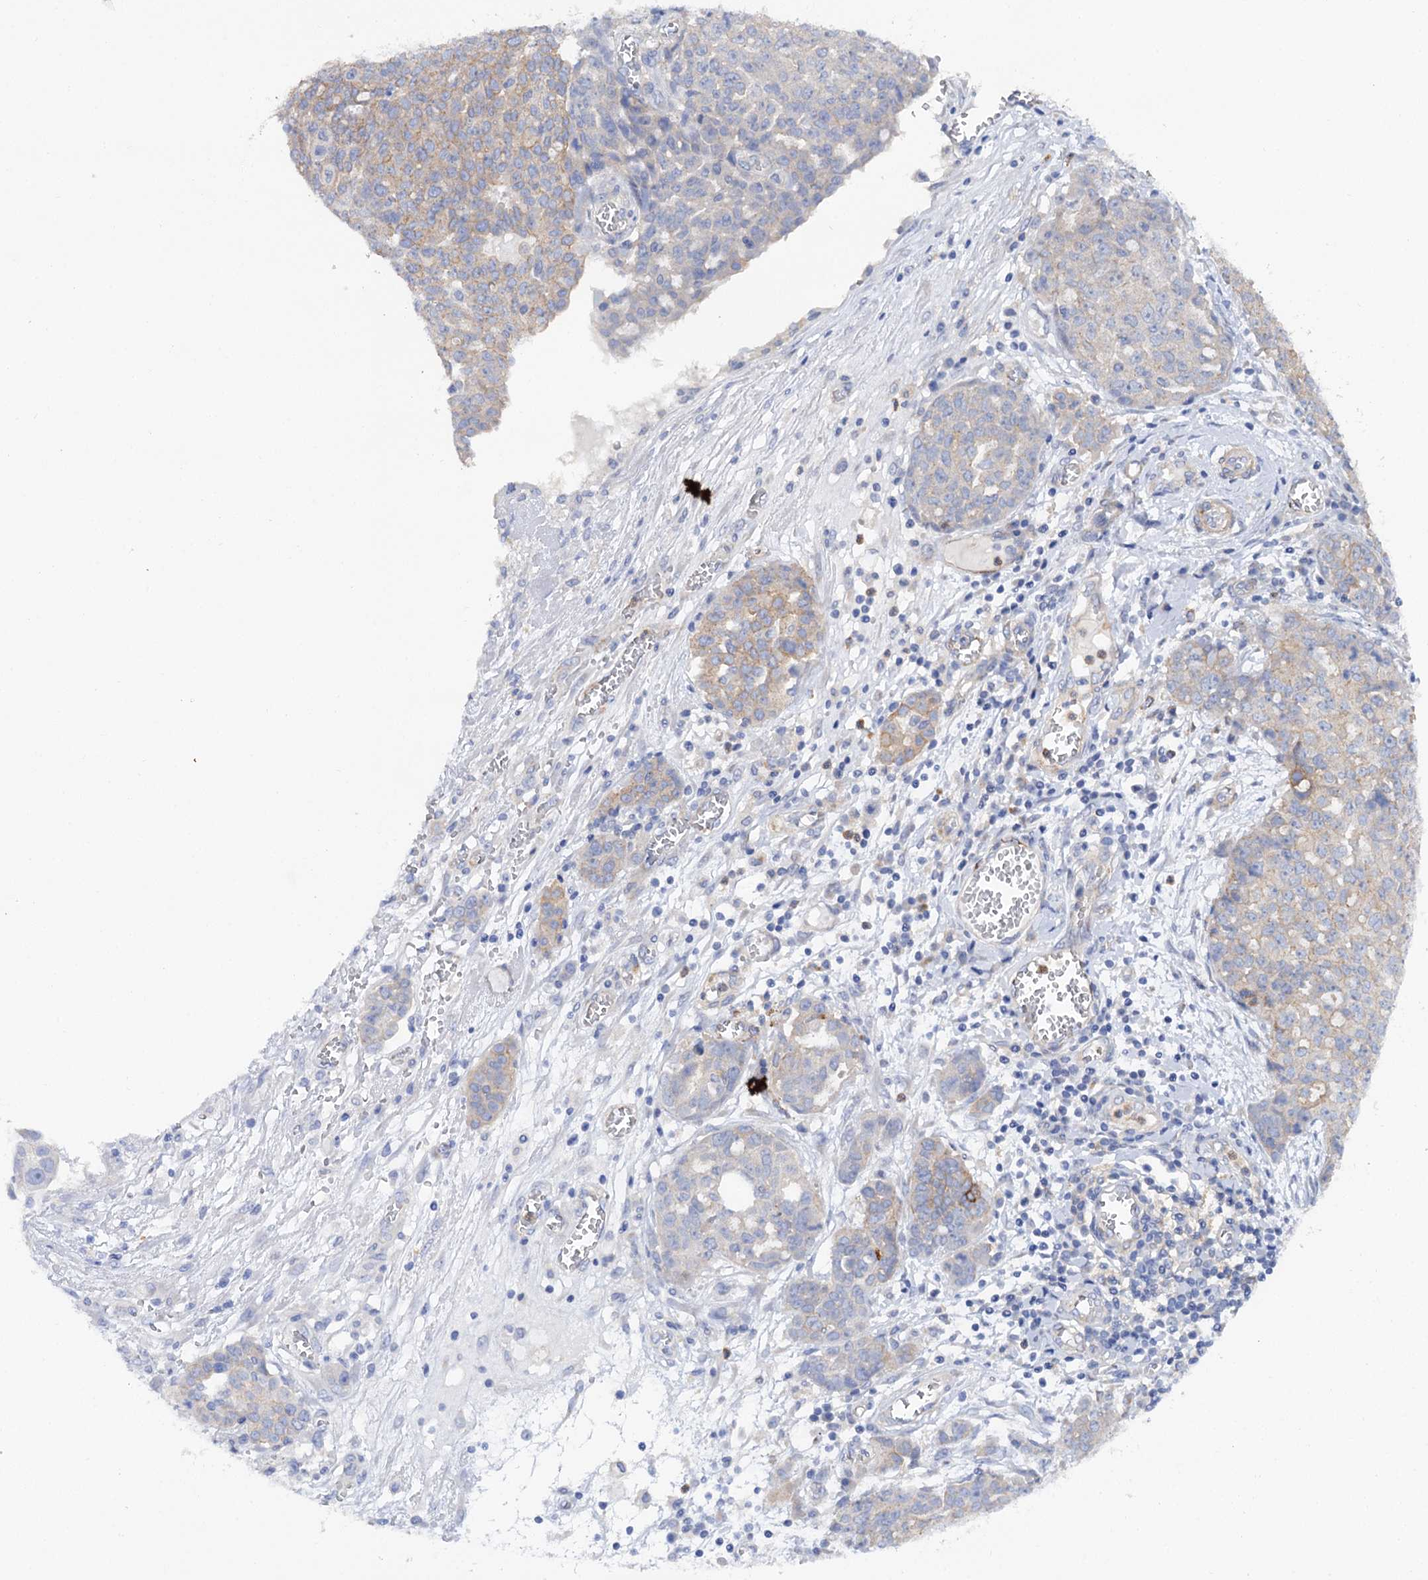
{"staining": {"intensity": "negative", "quantity": "none", "location": "none"}, "tissue": "ovarian cancer", "cell_type": "Tumor cells", "image_type": "cancer", "snomed": [{"axis": "morphology", "description": "Cystadenocarcinoma, serous, NOS"}, {"axis": "topography", "description": "Soft tissue"}, {"axis": "topography", "description": "Ovary"}], "caption": "Immunohistochemistry (IHC) photomicrograph of neoplastic tissue: serous cystadenocarcinoma (ovarian) stained with DAB (3,3'-diaminobenzidine) shows no significant protein positivity in tumor cells.", "gene": "CSAD", "patient": {"sex": "female", "age": 57}}